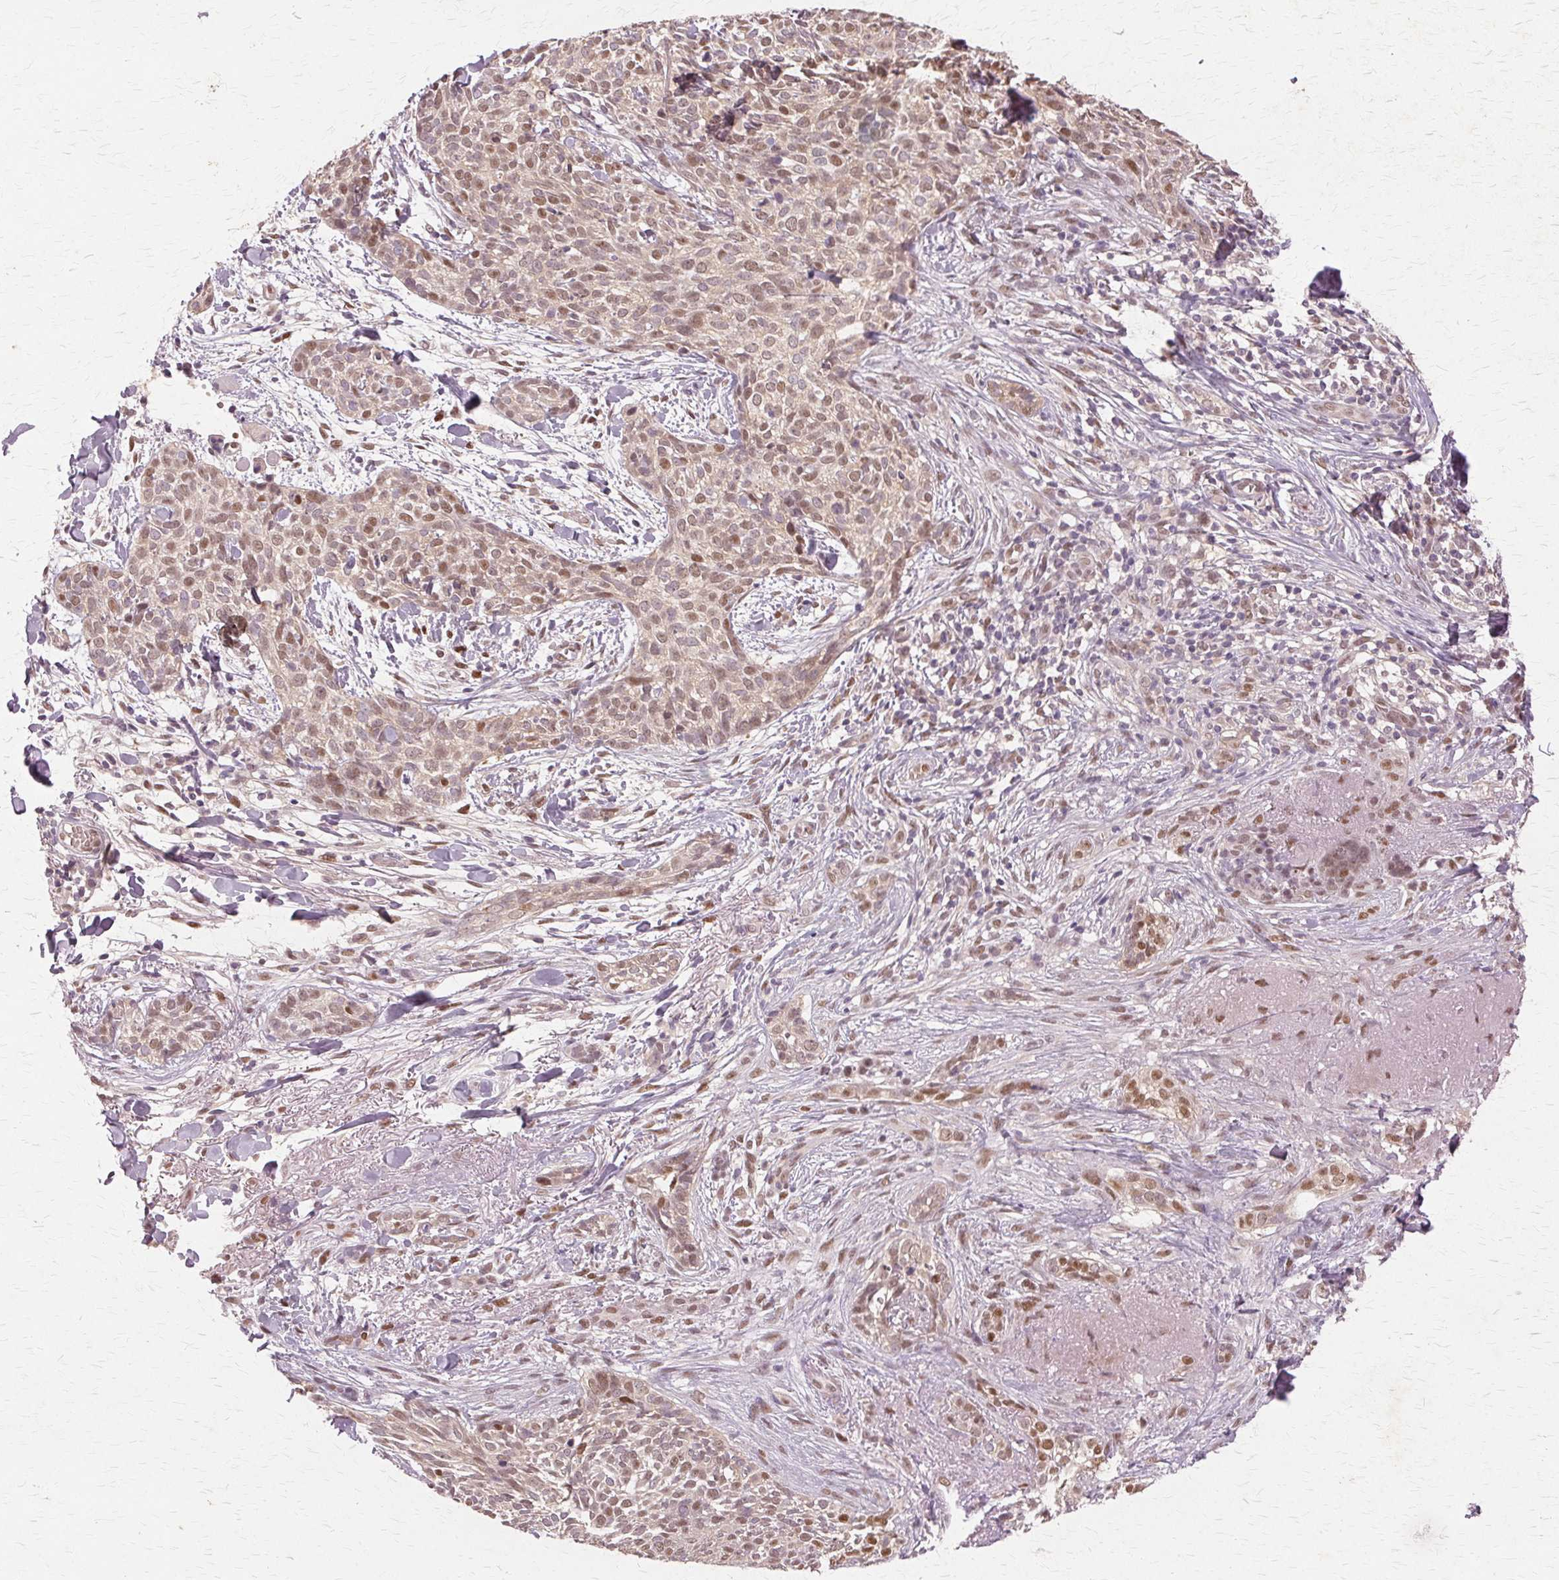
{"staining": {"intensity": "weak", "quantity": ">75%", "location": "nuclear"}, "tissue": "skin cancer", "cell_type": "Tumor cells", "image_type": "cancer", "snomed": [{"axis": "morphology", "description": "Basal cell carcinoma"}, {"axis": "topography", "description": "Skin"}, {"axis": "topography", "description": "Skin of face"}], "caption": "Immunohistochemical staining of skin cancer (basal cell carcinoma) reveals low levels of weak nuclear staining in approximately >75% of tumor cells.", "gene": "PRMT5", "patient": {"sex": "female", "age": 90}}